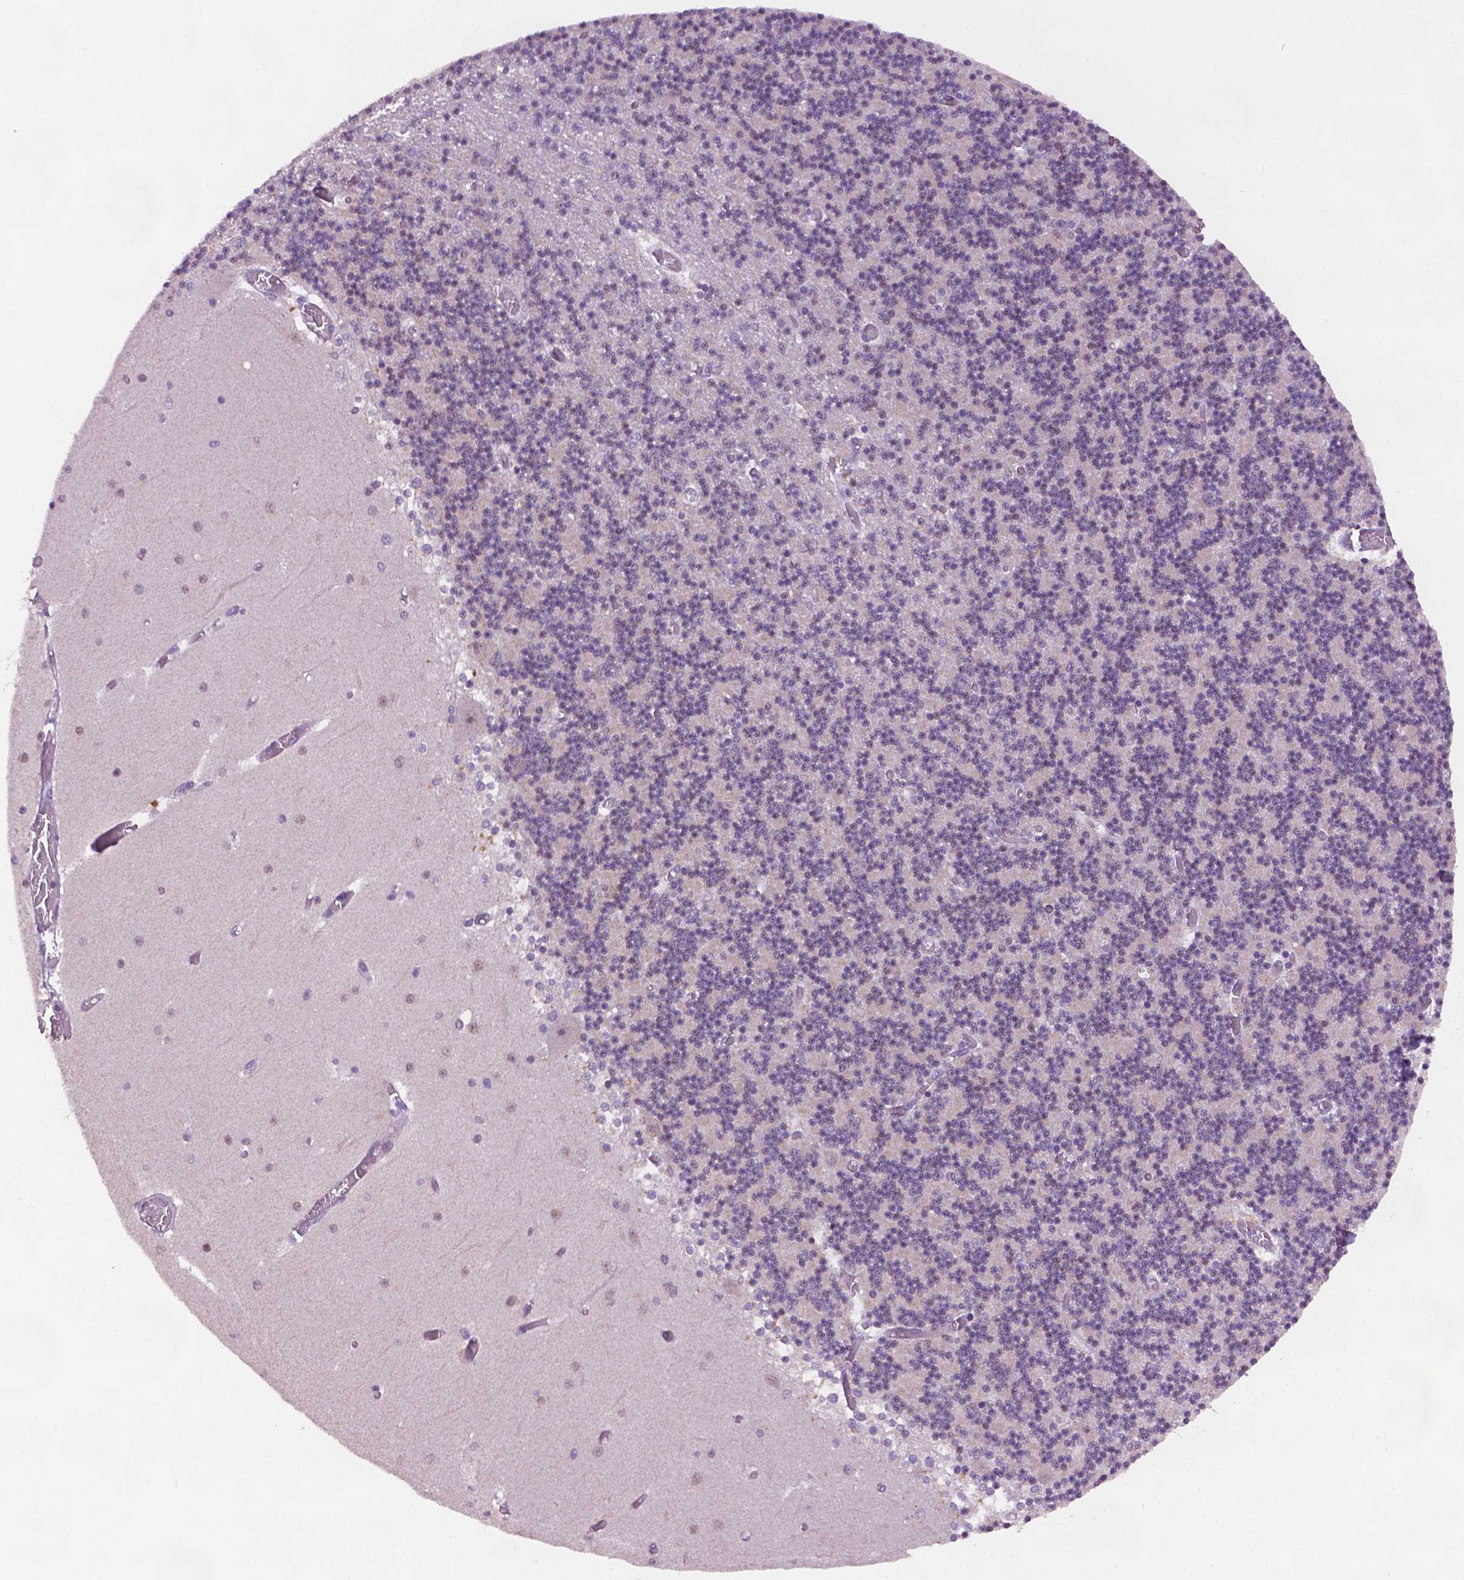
{"staining": {"intensity": "negative", "quantity": "none", "location": "none"}, "tissue": "cerebellum", "cell_type": "Cells in granular layer", "image_type": "normal", "snomed": [{"axis": "morphology", "description": "Normal tissue, NOS"}, {"axis": "topography", "description": "Cerebellum"}], "caption": "This is a image of IHC staining of normal cerebellum, which shows no positivity in cells in granular layer. (Brightfield microscopy of DAB (3,3'-diaminobenzidine) immunohistochemistry at high magnification).", "gene": "CDKN2D", "patient": {"sex": "female", "age": 28}}